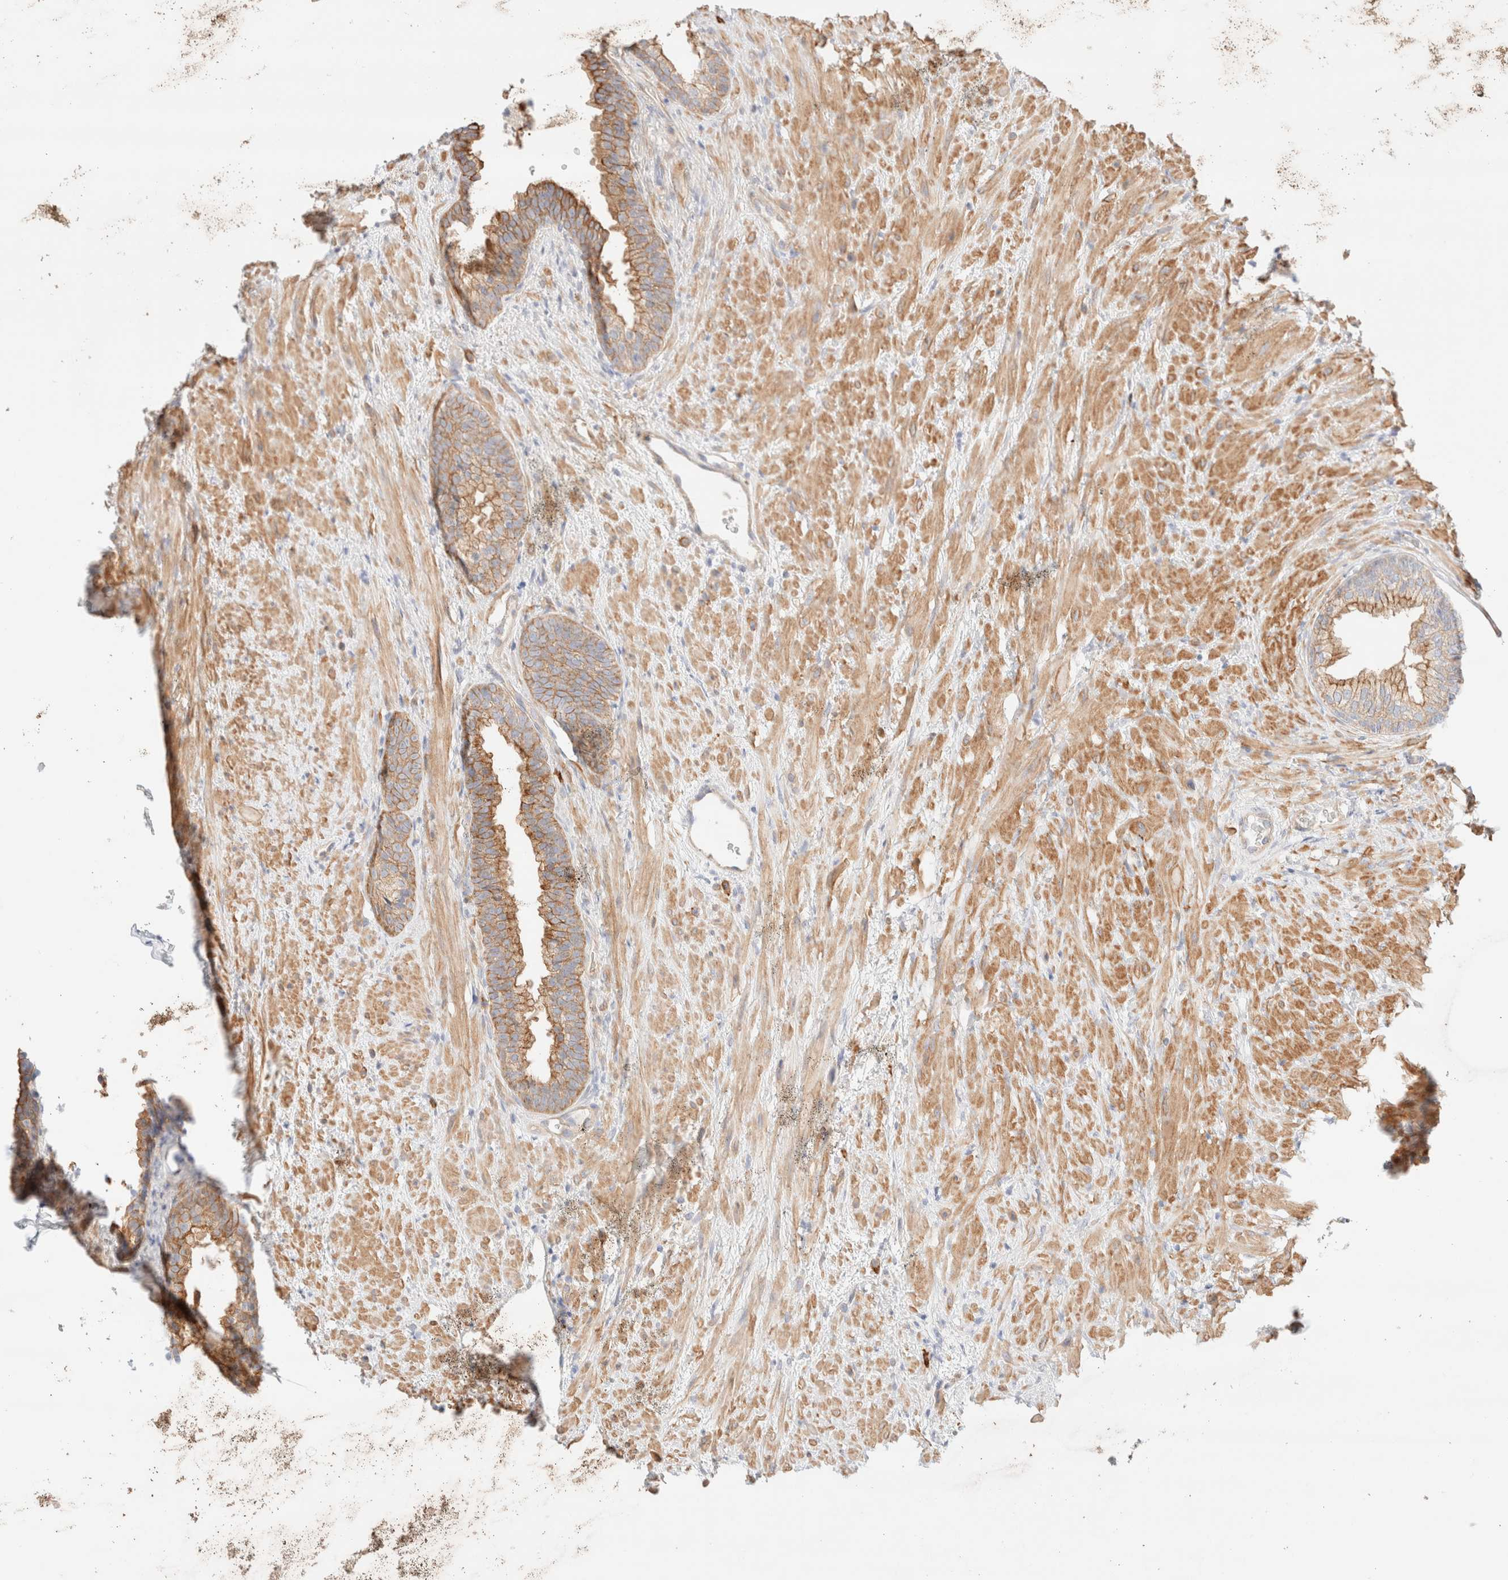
{"staining": {"intensity": "moderate", "quantity": ">75%", "location": "cytoplasmic/membranous"}, "tissue": "prostate", "cell_type": "Glandular cells", "image_type": "normal", "snomed": [{"axis": "morphology", "description": "Normal tissue, NOS"}, {"axis": "topography", "description": "Prostate"}], "caption": "A brown stain labels moderate cytoplasmic/membranous expression of a protein in glandular cells of benign human prostate.", "gene": "NIBAN2", "patient": {"sex": "male", "age": 76}}